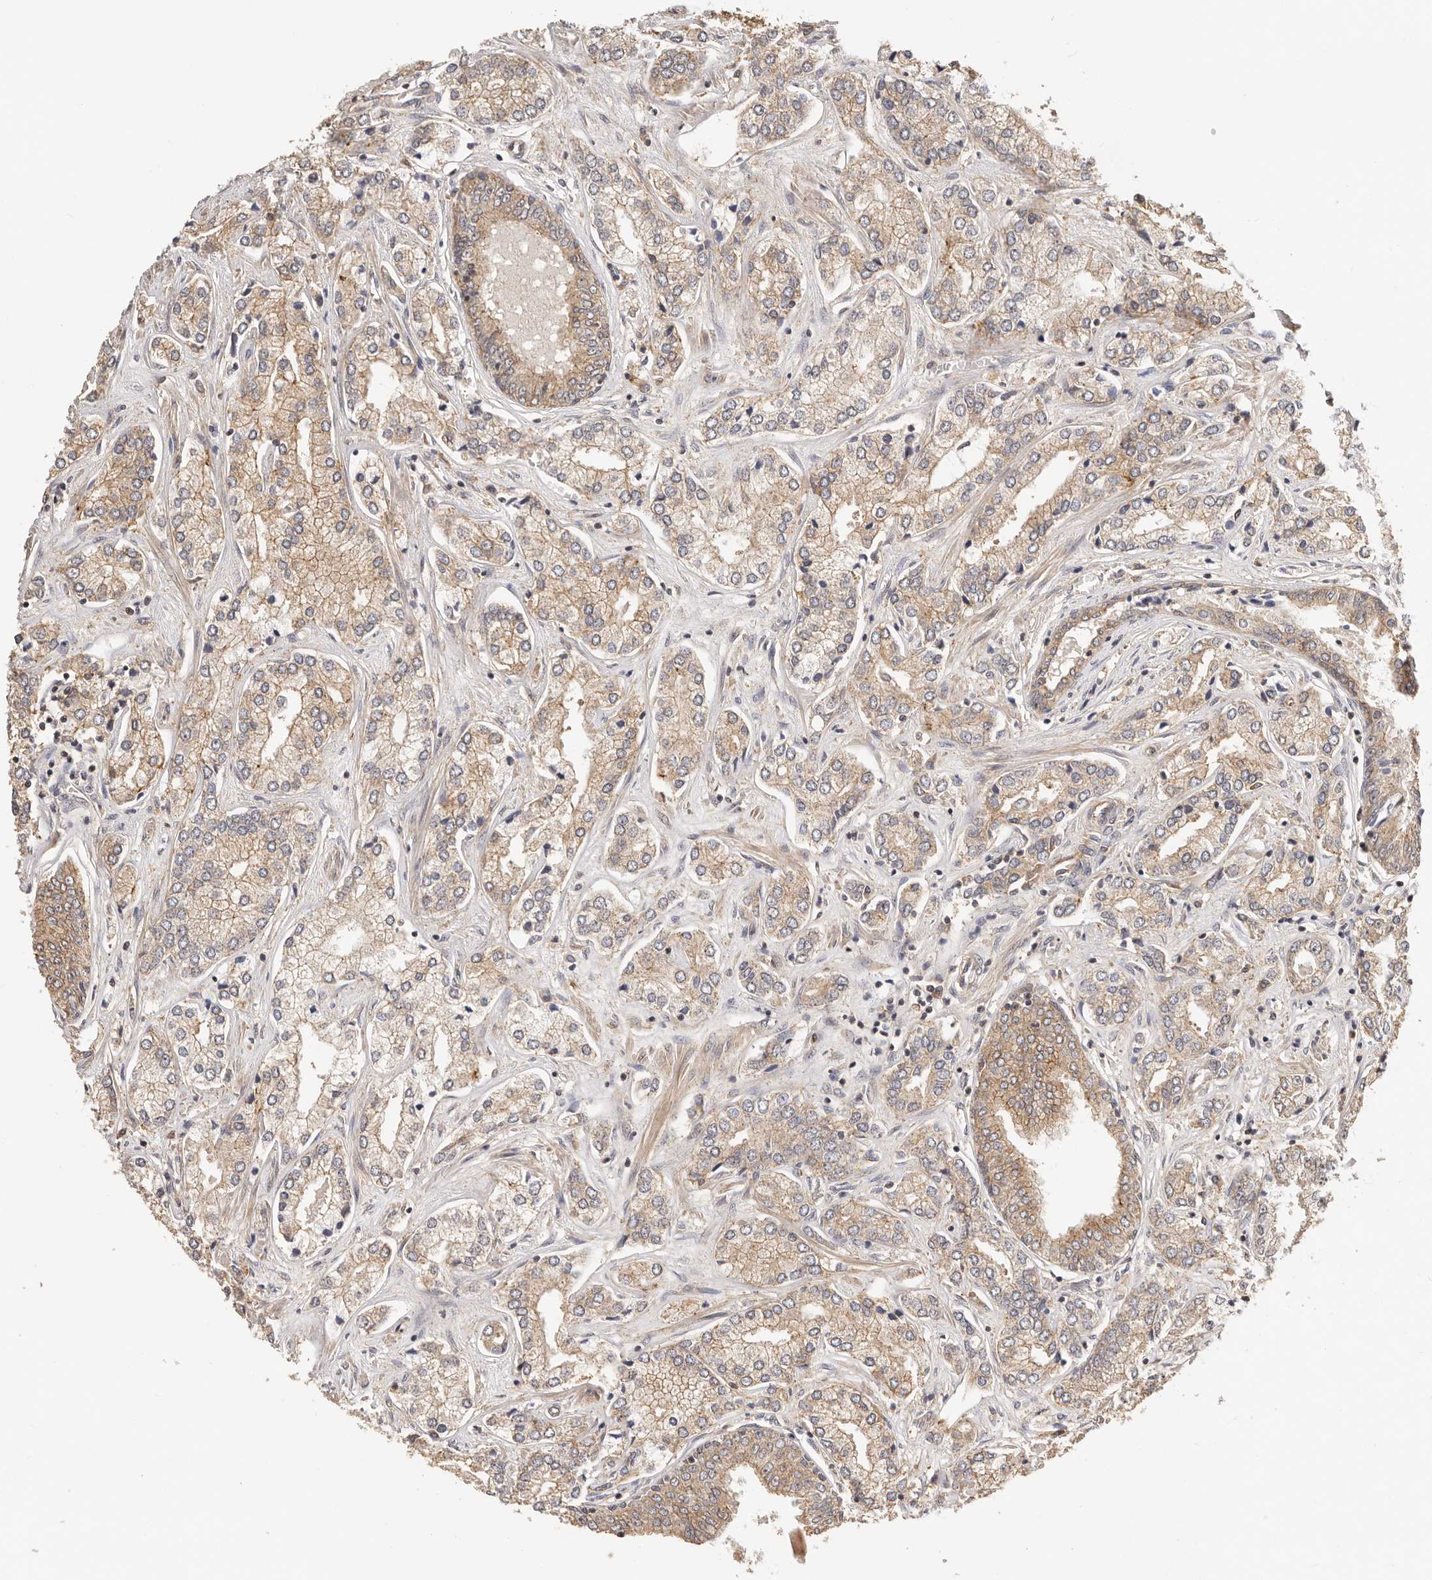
{"staining": {"intensity": "moderate", "quantity": ">75%", "location": "cytoplasmic/membranous"}, "tissue": "prostate cancer", "cell_type": "Tumor cells", "image_type": "cancer", "snomed": [{"axis": "morphology", "description": "Adenocarcinoma, High grade"}, {"axis": "topography", "description": "Prostate"}], "caption": "Immunohistochemistry (IHC) of prostate adenocarcinoma (high-grade) exhibits medium levels of moderate cytoplasmic/membranous expression in about >75% of tumor cells.", "gene": "AFDN", "patient": {"sex": "male", "age": 66}}